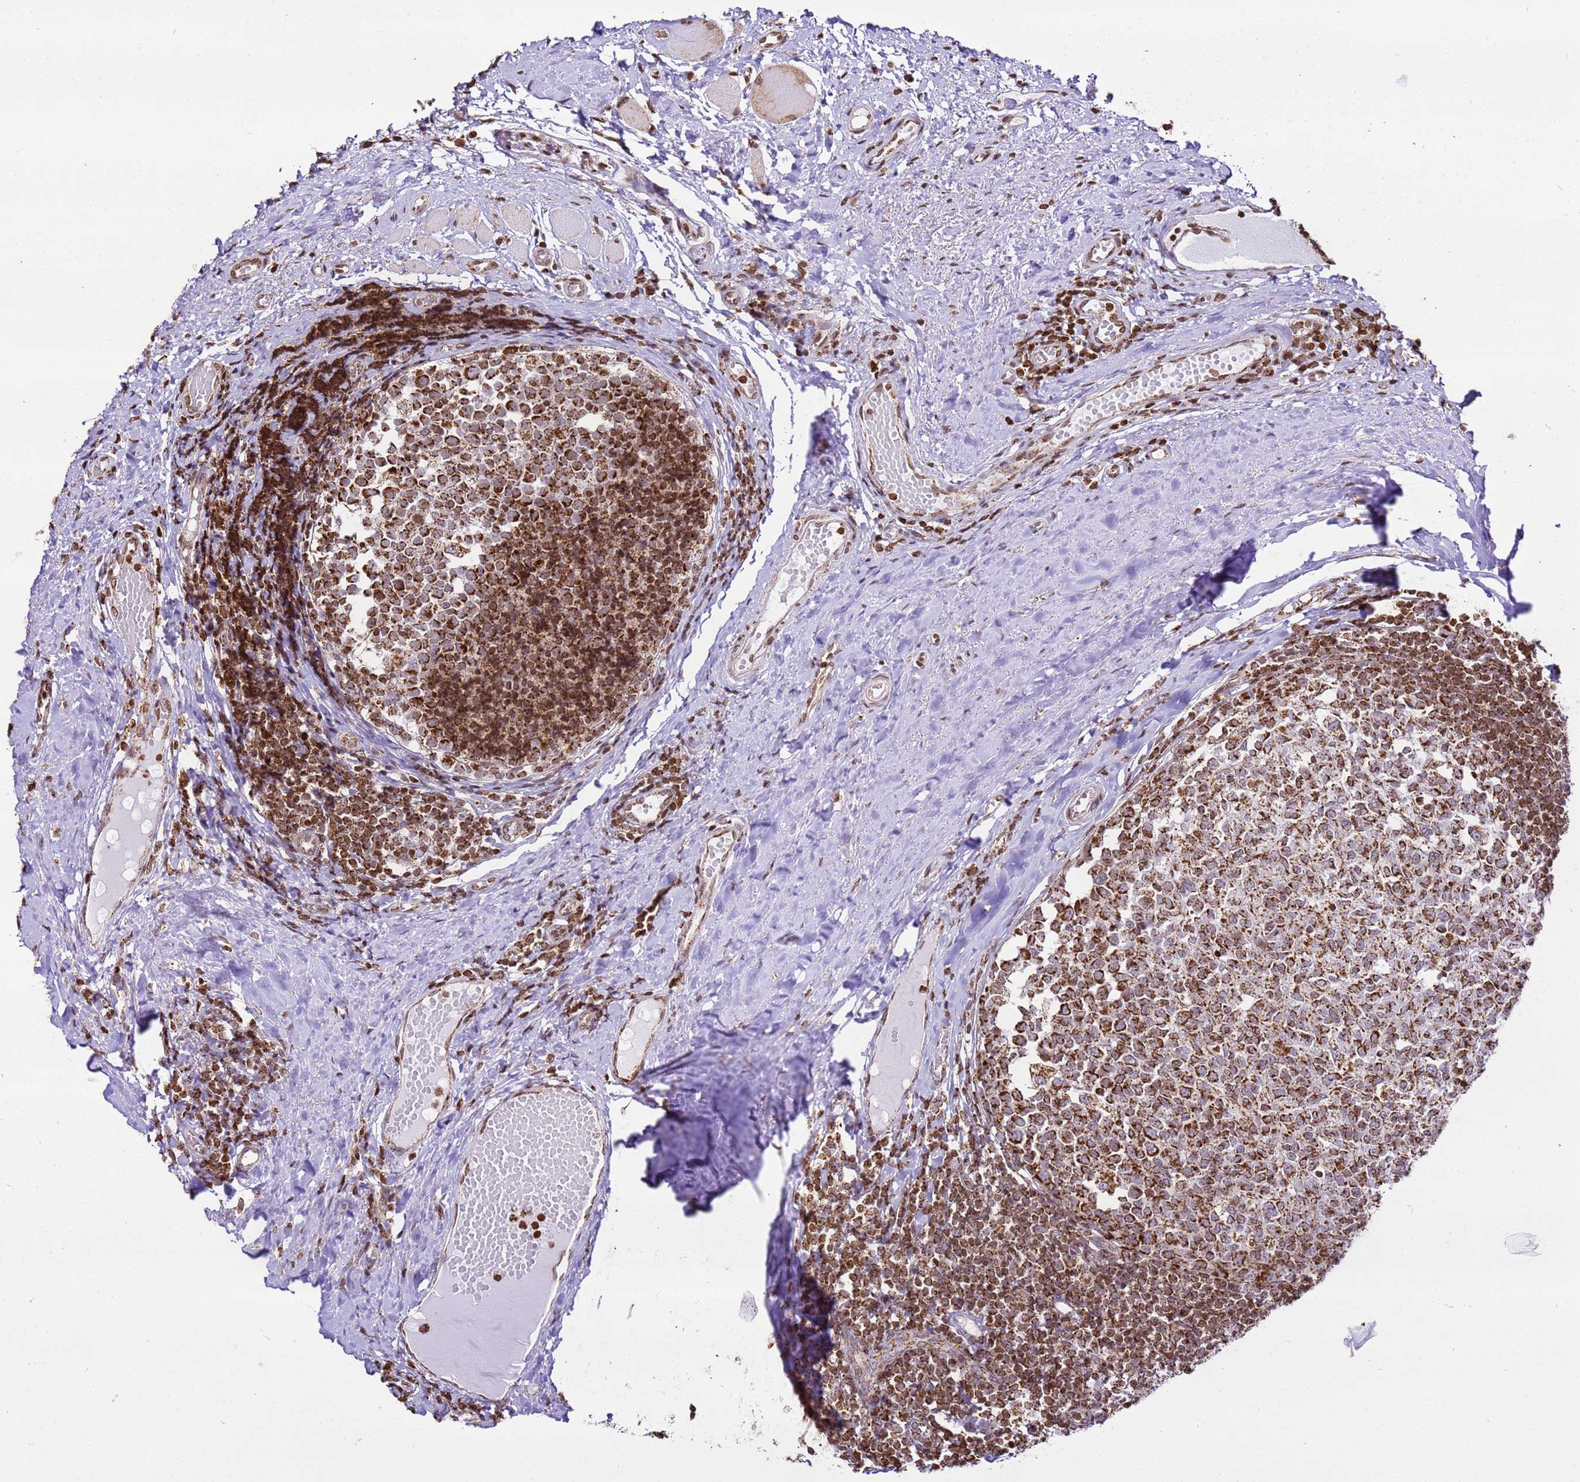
{"staining": {"intensity": "strong", "quantity": ">75%", "location": "cytoplasmic/membranous"}, "tissue": "tonsil", "cell_type": "Germinal center cells", "image_type": "normal", "snomed": [{"axis": "morphology", "description": "Normal tissue, NOS"}, {"axis": "topography", "description": "Tonsil"}], "caption": "This is an image of immunohistochemistry staining of benign tonsil, which shows strong positivity in the cytoplasmic/membranous of germinal center cells.", "gene": "HSPE1", "patient": {"sex": "female", "age": 19}}